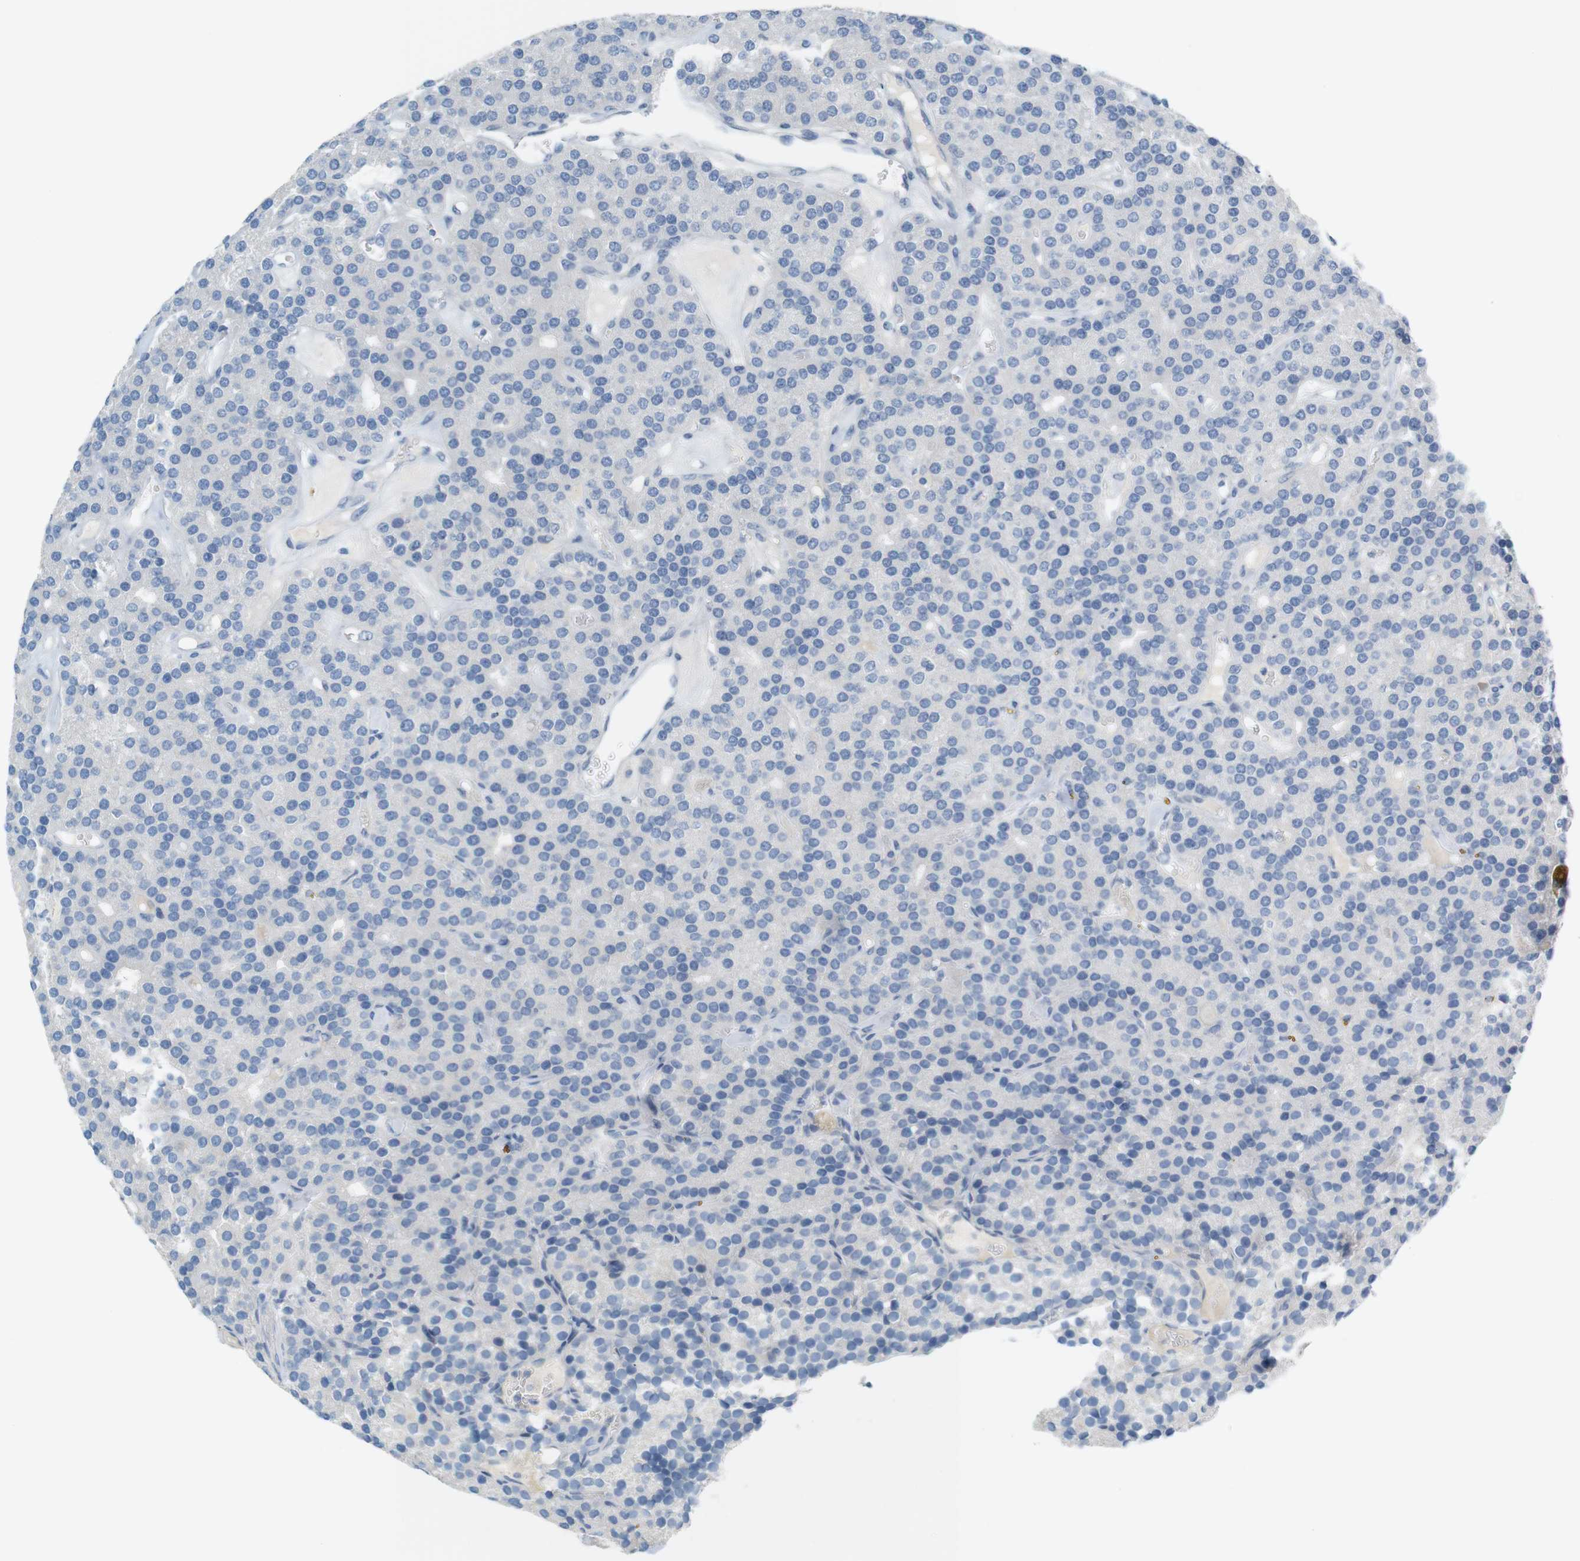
{"staining": {"intensity": "negative", "quantity": "none", "location": "none"}, "tissue": "parathyroid gland", "cell_type": "Glandular cells", "image_type": "normal", "snomed": [{"axis": "morphology", "description": "Normal tissue, NOS"}, {"axis": "morphology", "description": "Adenoma, NOS"}, {"axis": "topography", "description": "Parathyroid gland"}], "caption": "Histopathology image shows no significant protein expression in glandular cells of benign parathyroid gland. (Brightfield microscopy of DAB IHC at high magnification).", "gene": "RGS9", "patient": {"sex": "female", "age": 86}}